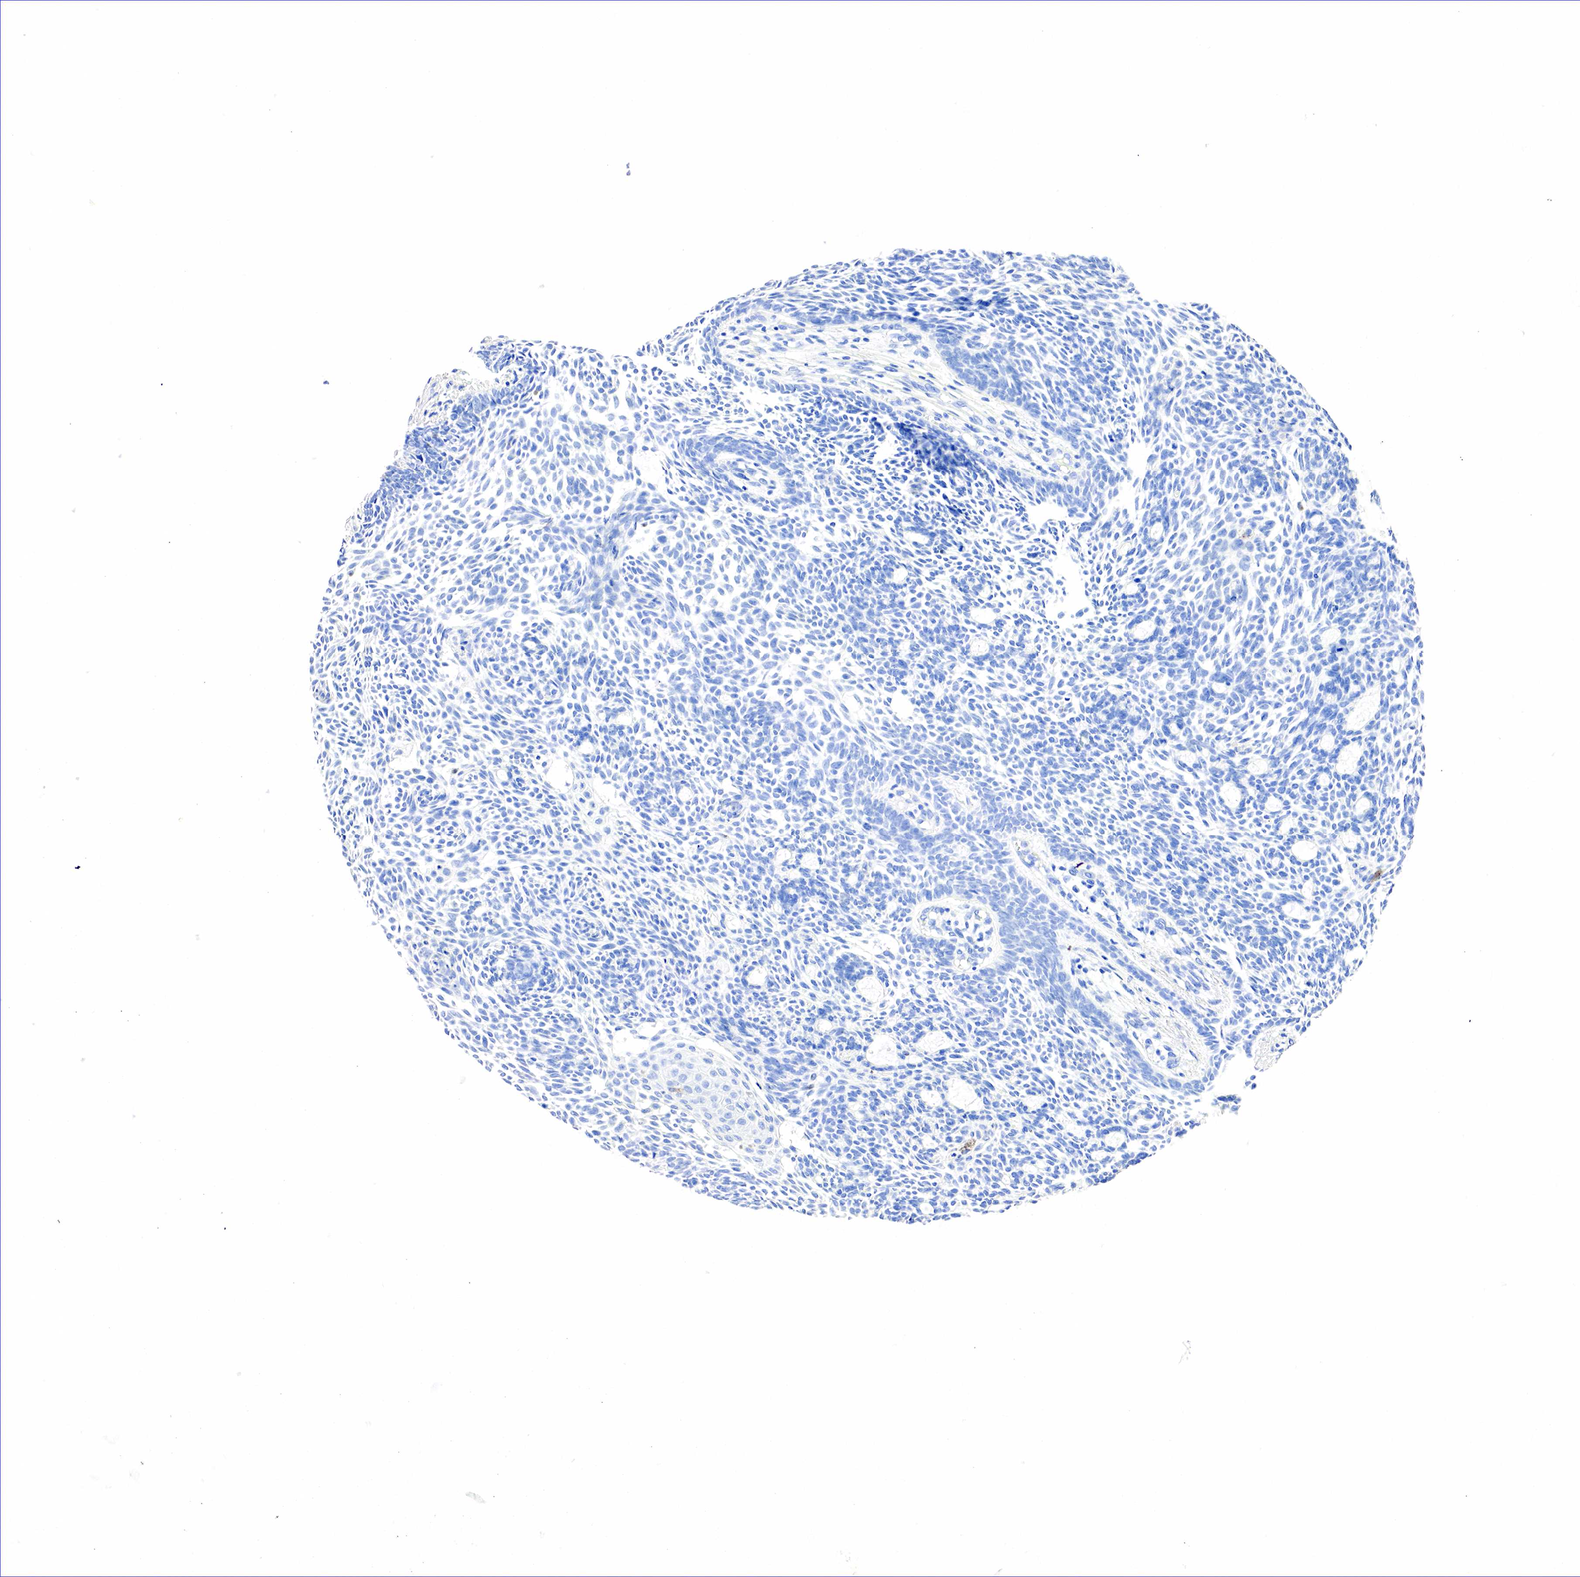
{"staining": {"intensity": "negative", "quantity": "none", "location": "none"}, "tissue": "skin cancer", "cell_type": "Tumor cells", "image_type": "cancer", "snomed": [{"axis": "morphology", "description": "Basal cell carcinoma"}, {"axis": "topography", "description": "Skin"}], "caption": "An immunohistochemistry (IHC) micrograph of skin basal cell carcinoma is shown. There is no staining in tumor cells of skin basal cell carcinoma.", "gene": "NKX2-1", "patient": {"sex": "male", "age": 58}}